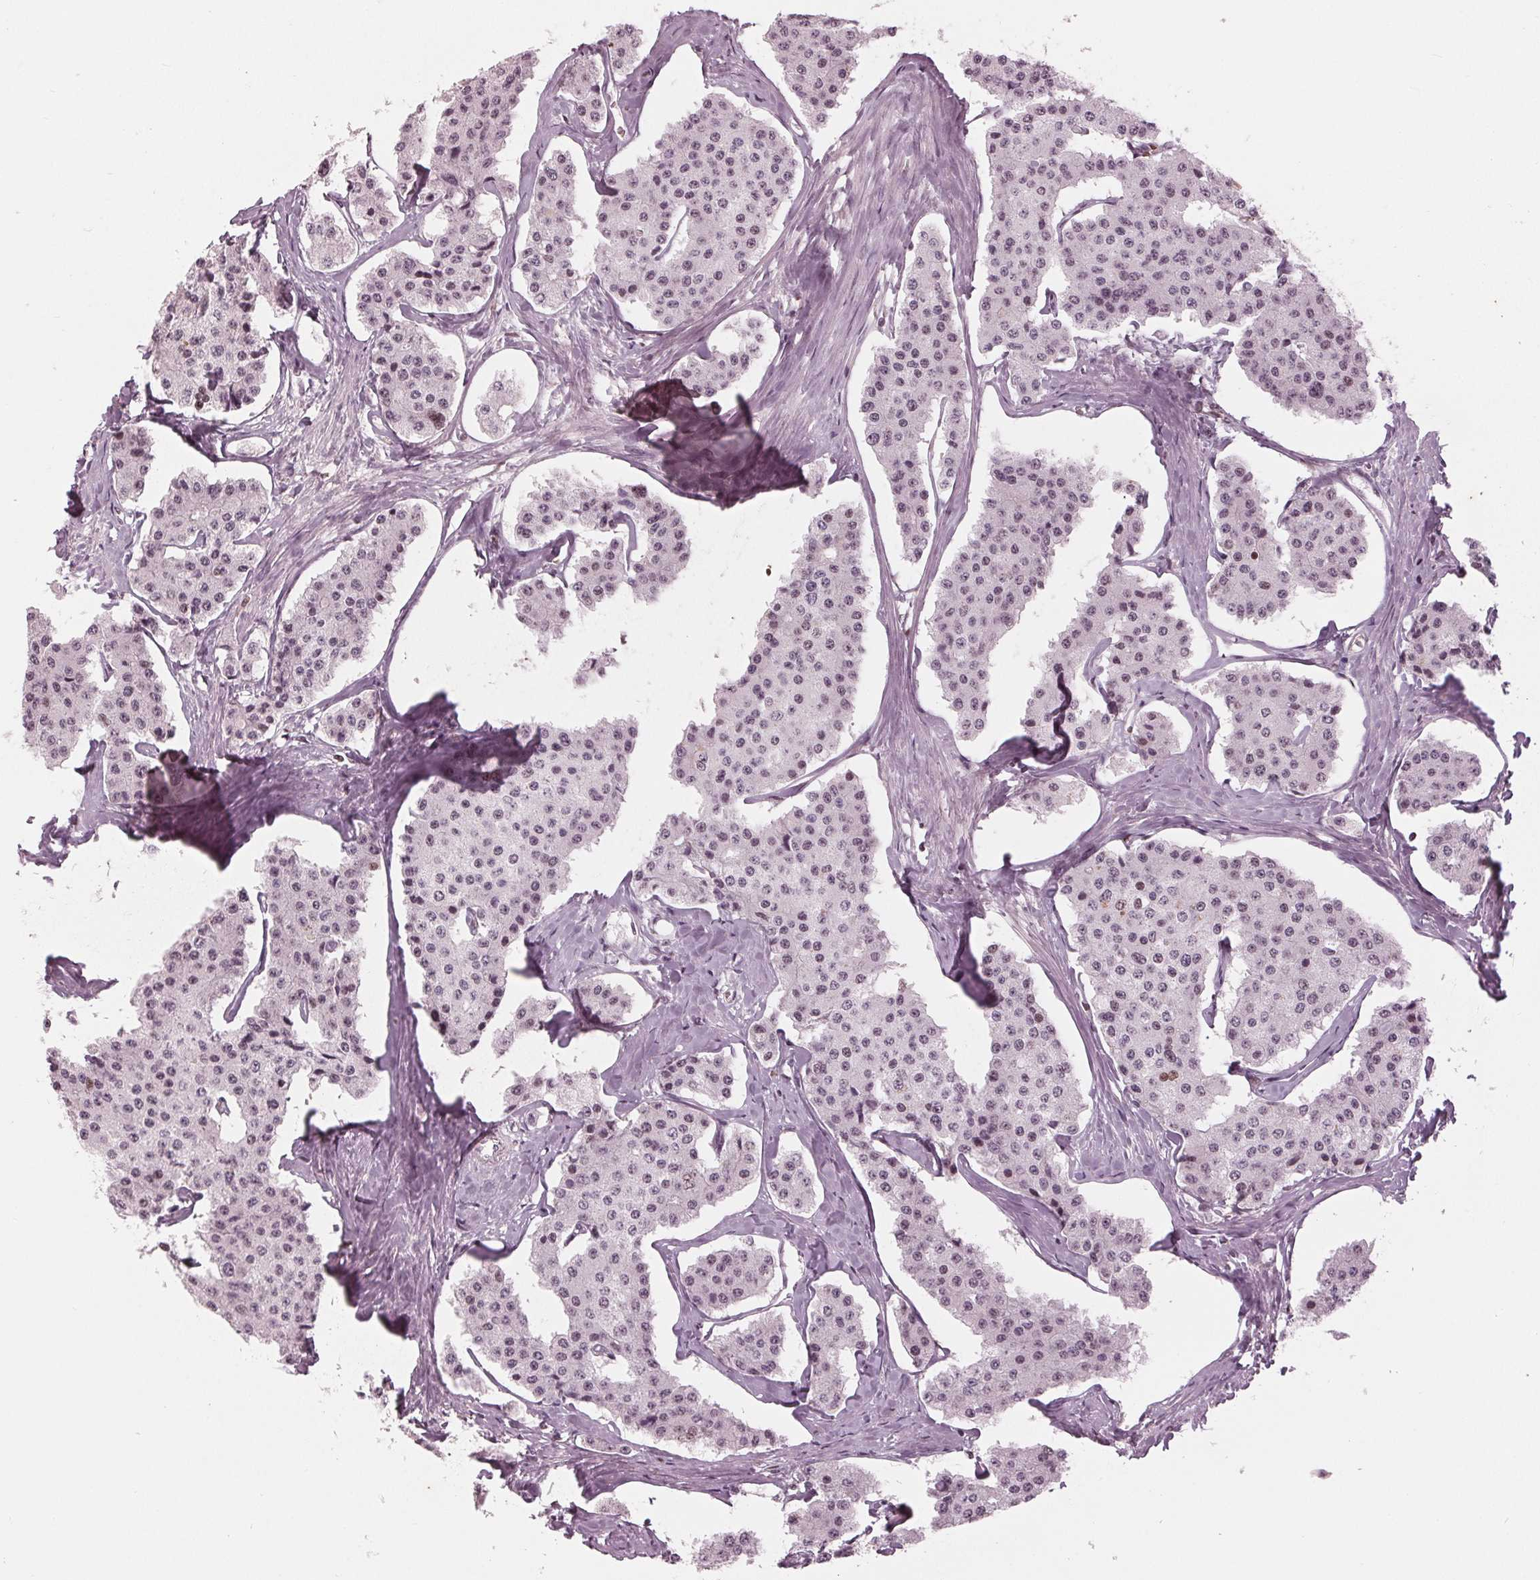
{"staining": {"intensity": "weak", "quantity": "25%-75%", "location": "nuclear"}, "tissue": "carcinoid", "cell_type": "Tumor cells", "image_type": "cancer", "snomed": [{"axis": "morphology", "description": "Carcinoid, malignant, NOS"}, {"axis": "topography", "description": "Small intestine"}], "caption": "Protein expression analysis of carcinoid reveals weak nuclear positivity in about 25%-75% of tumor cells.", "gene": "DNMT3L", "patient": {"sex": "female", "age": 65}}